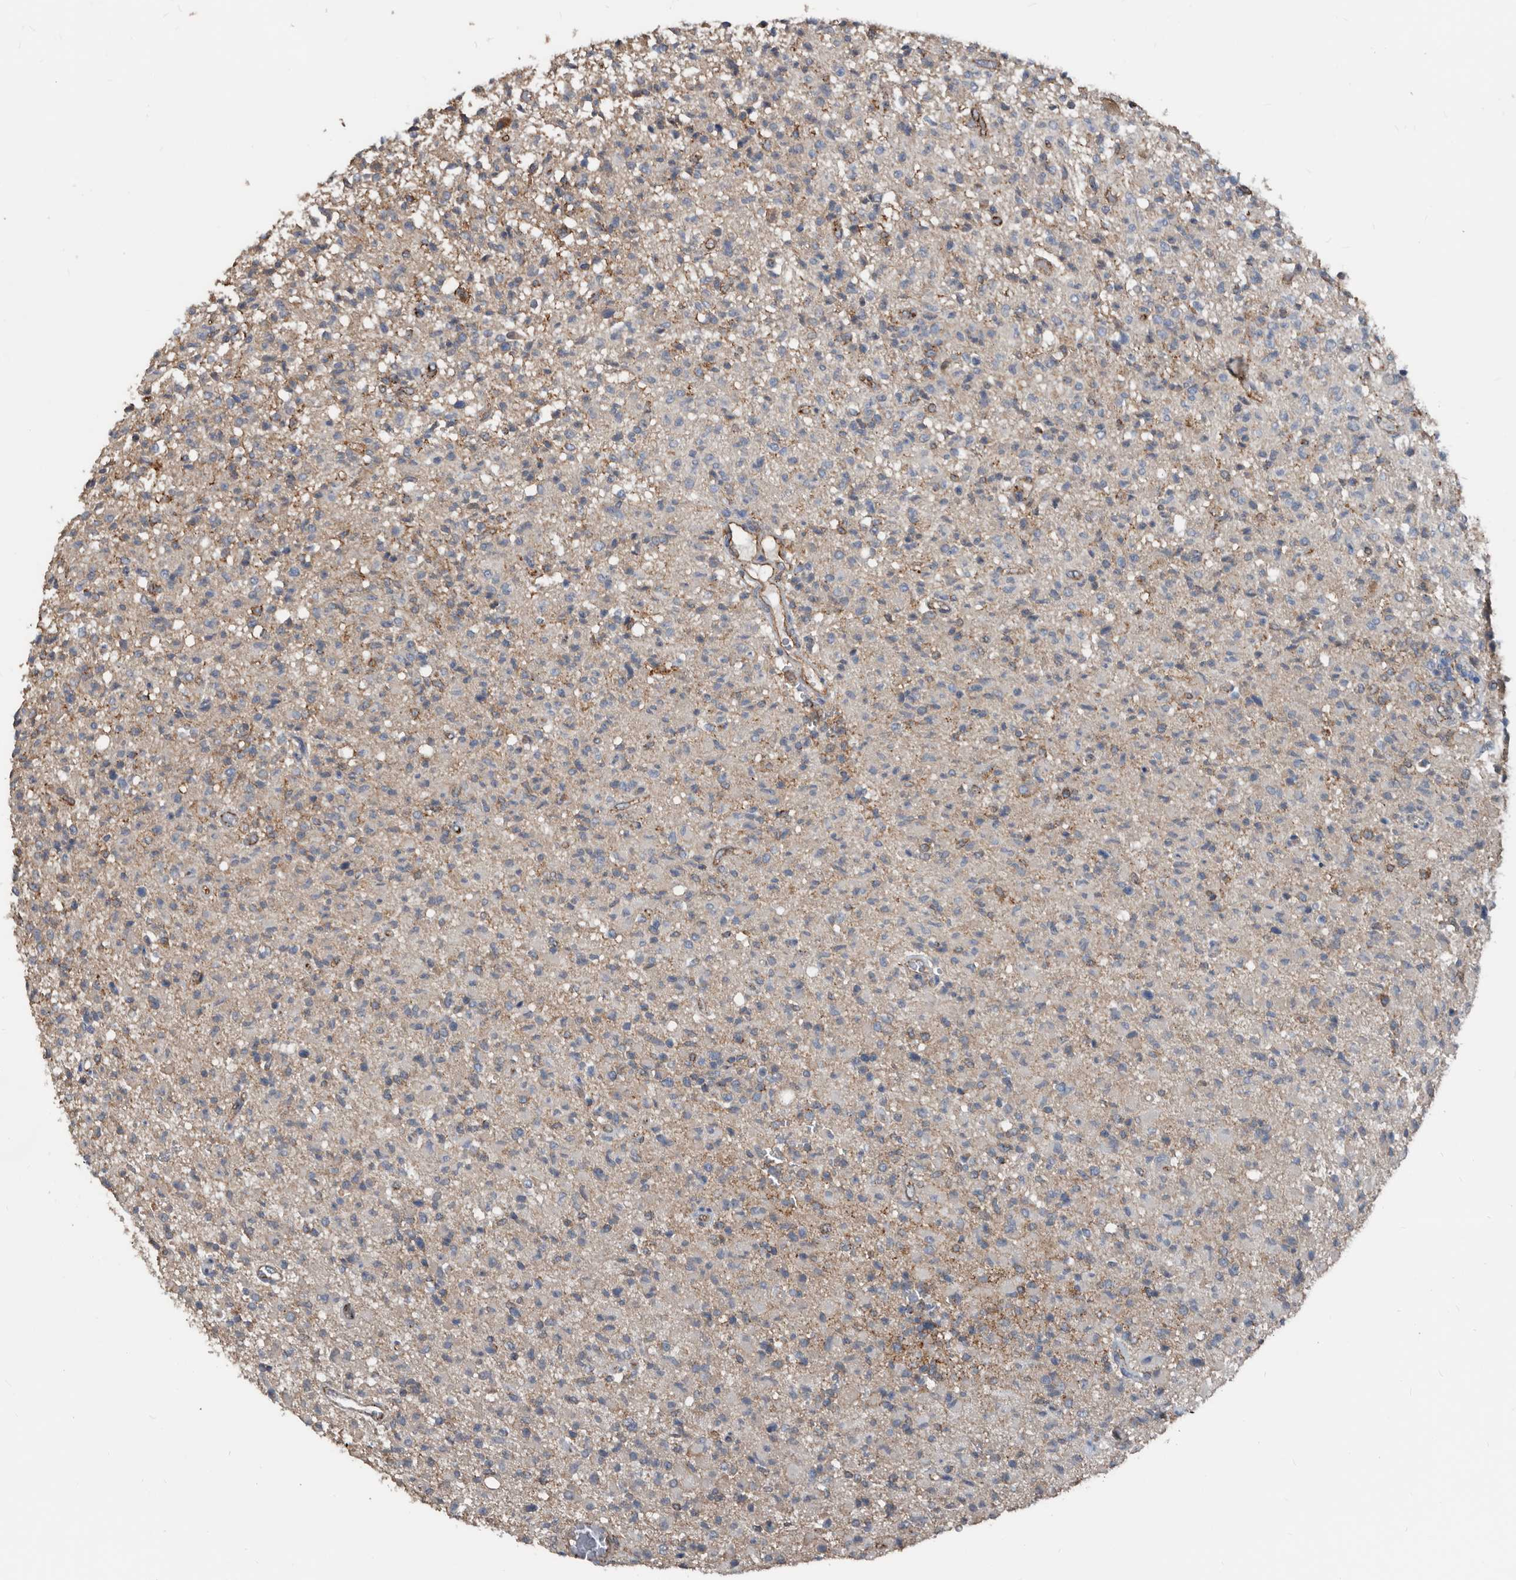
{"staining": {"intensity": "weak", "quantity": "25%-75%", "location": "cytoplasmic/membranous"}, "tissue": "glioma", "cell_type": "Tumor cells", "image_type": "cancer", "snomed": [{"axis": "morphology", "description": "Glioma, malignant, High grade"}, {"axis": "topography", "description": "Brain"}], "caption": "IHC of human glioma reveals low levels of weak cytoplasmic/membranous staining in approximately 25%-75% of tumor cells.", "gene": "AFAP1", "patient": {"sex": "female", "age": 57}}